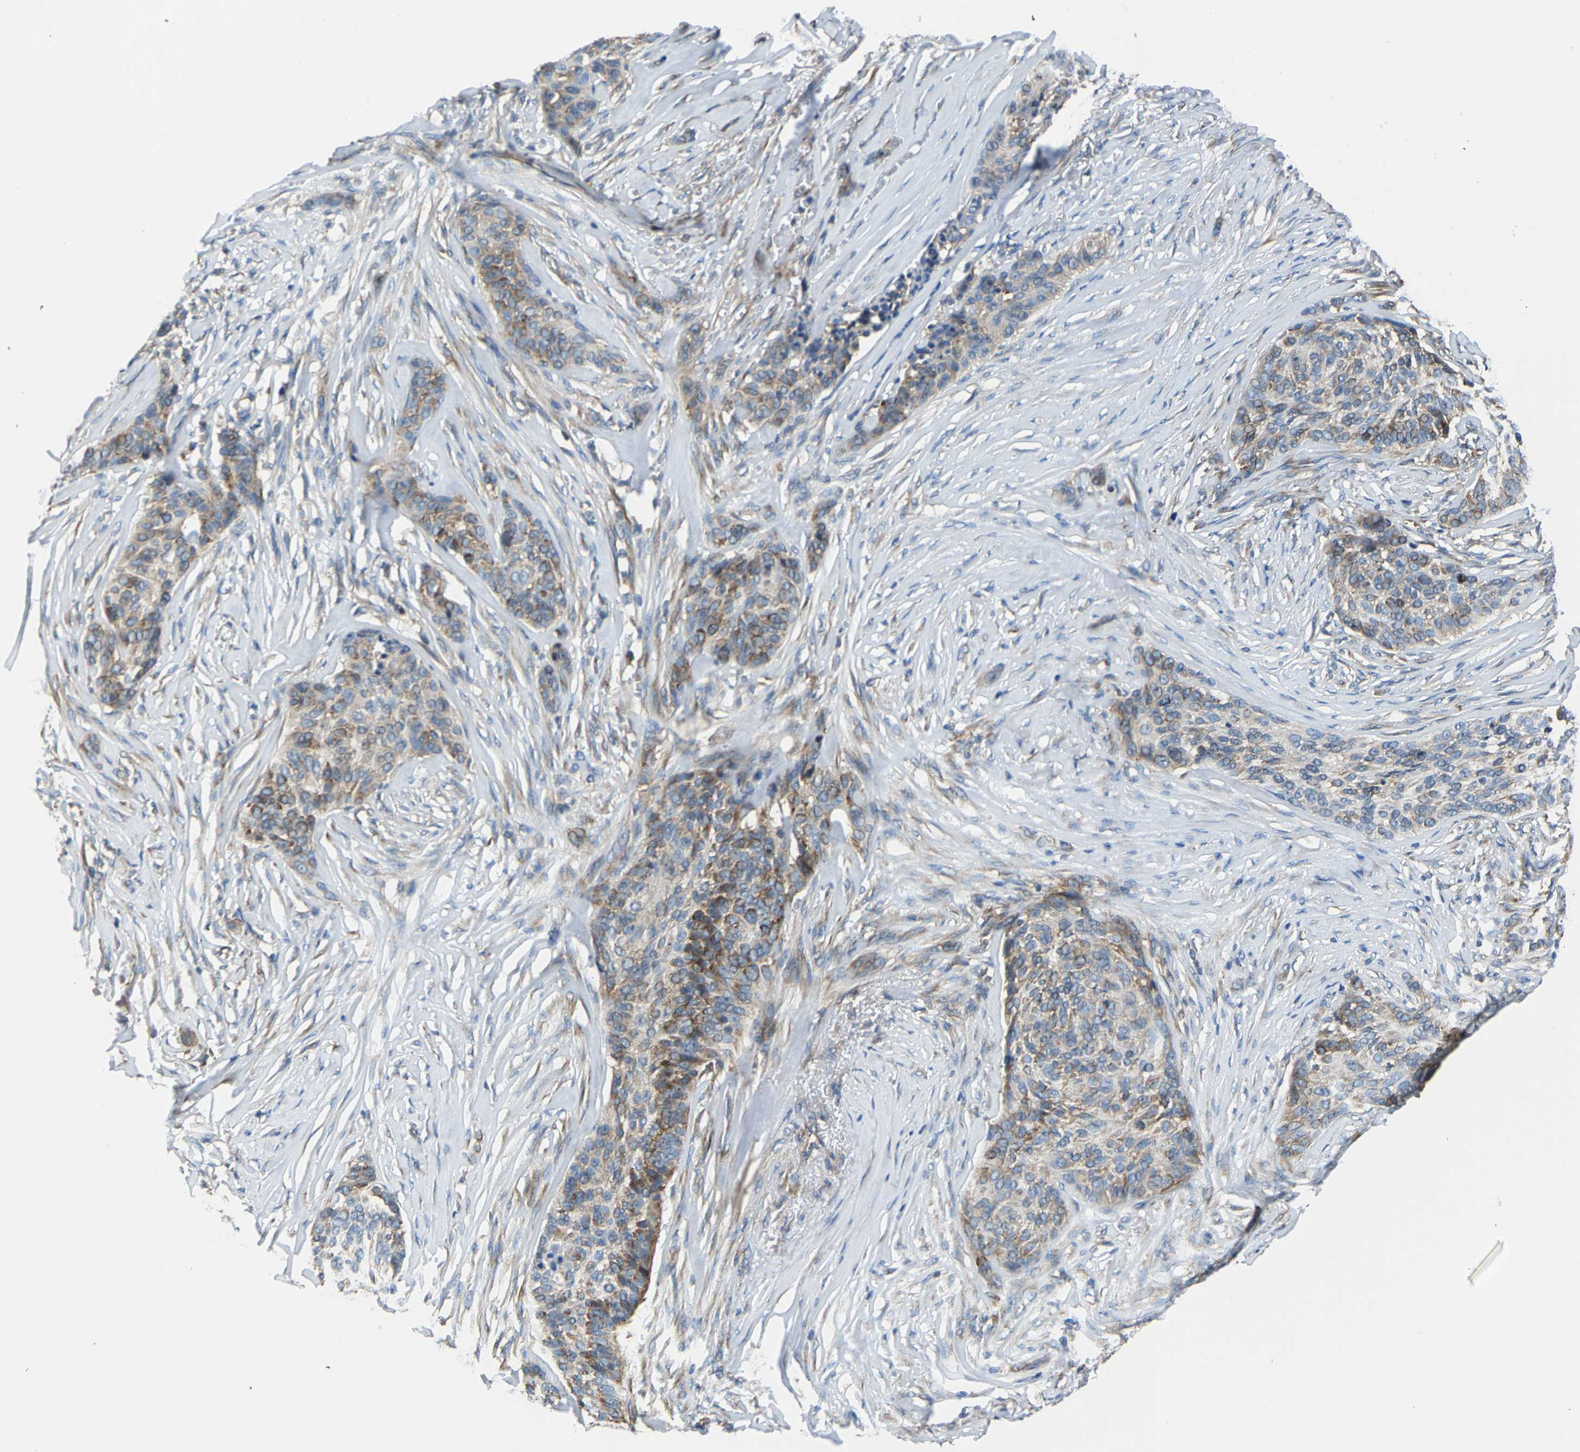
{"staining": {"intensity": "moderate", "quantity": "25%-75%", "location": "cytoplasmic/membranous"}, "tissue": "skin cancer", "cell_type": "Tumor cells", "image_type": "cancer", "snomed": [{"axis": "morphology", "description": "Basal cell carcinoma"}, {"axis": "topography", "description": "Skin"}], "caption": "A high-resolution histopathology image shows immunohistochemistry staining of skin basal cell carcinoma, which demonstrates moderate cytoplasmic/membranous staining in approximately 25%-75% of tumor cells.", "gene": "G3BP2", "patient": {"sex": "male", "age": 85}}